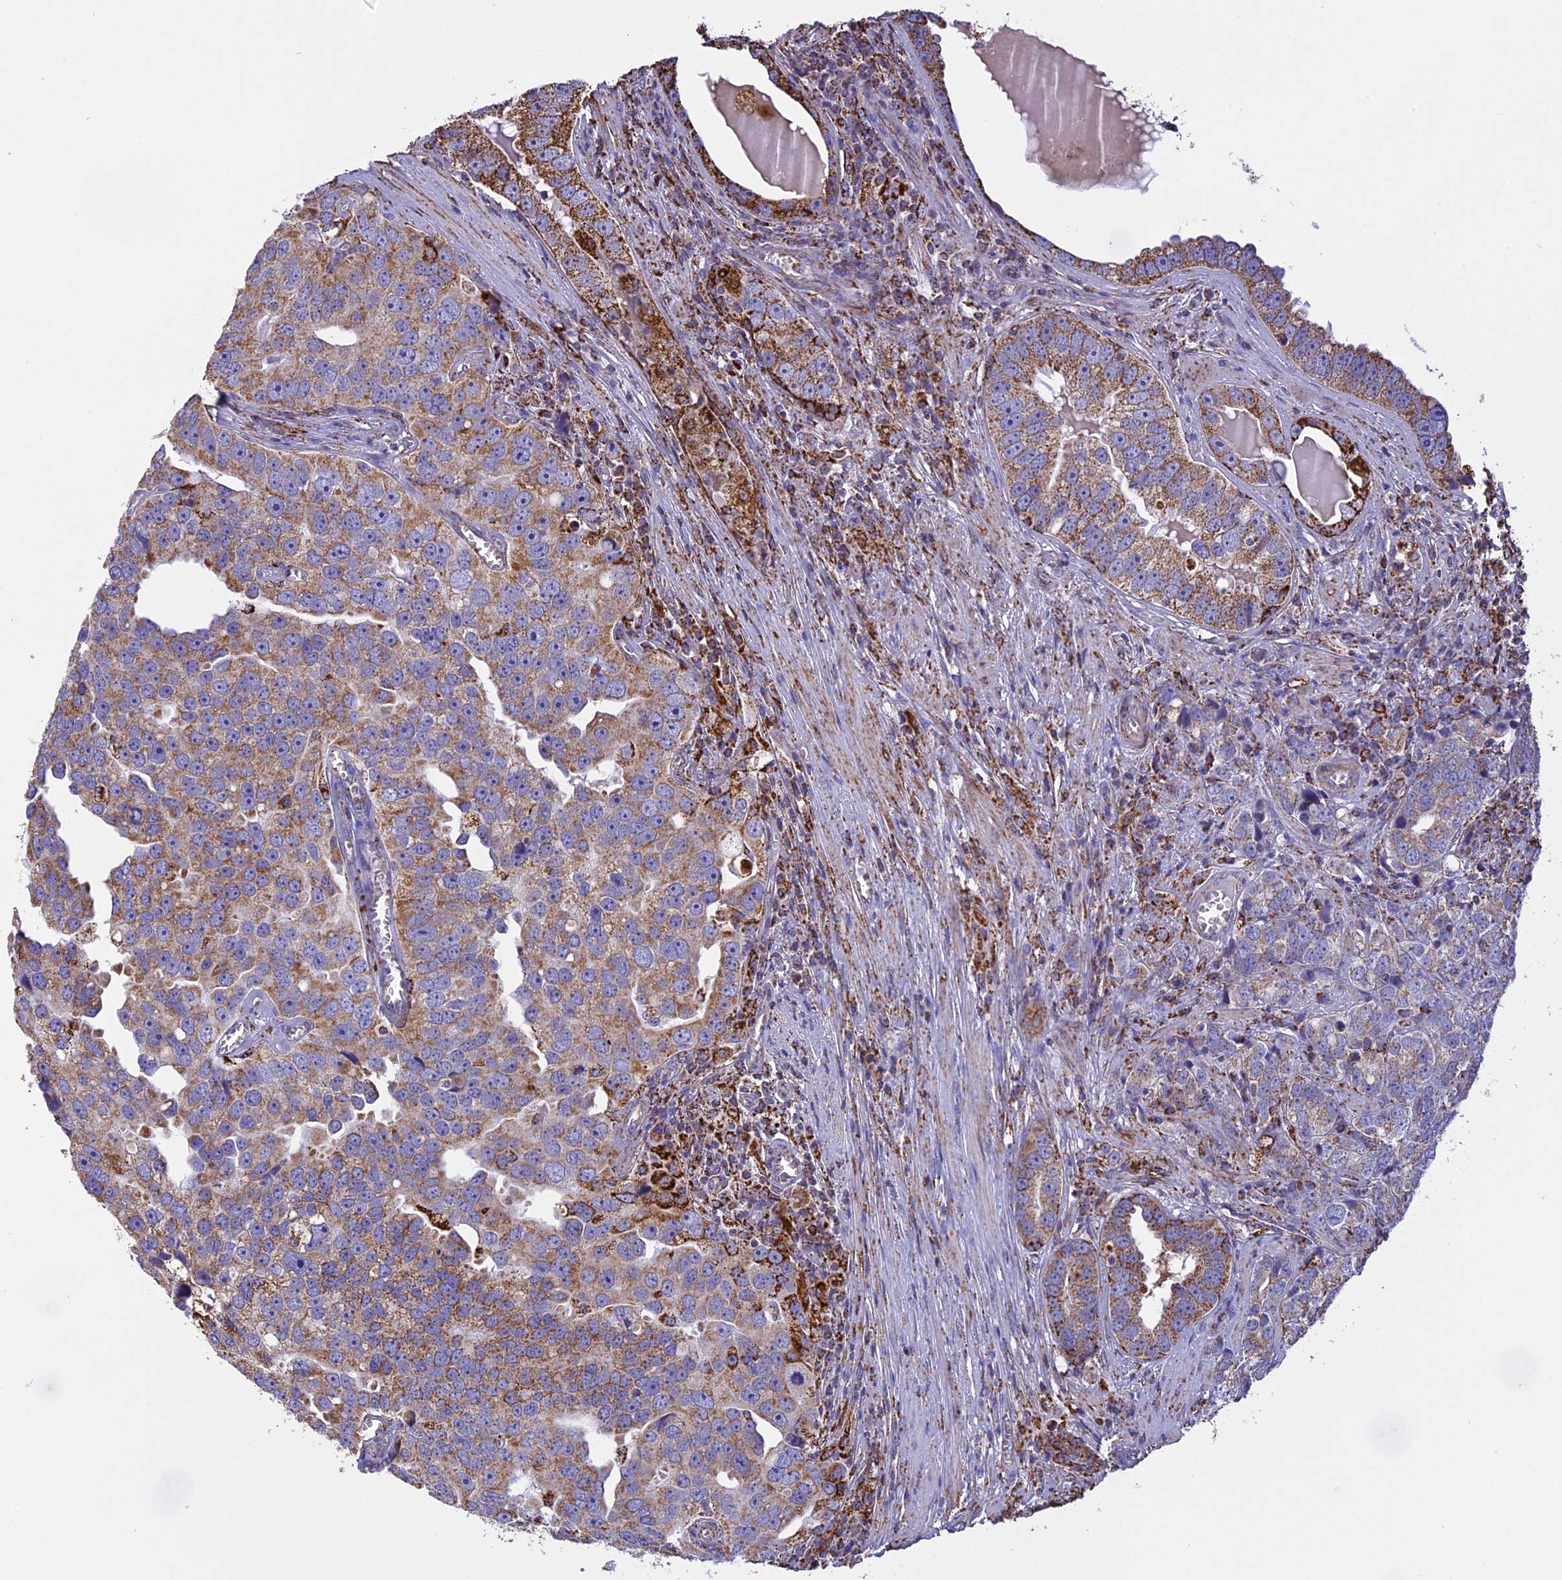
{"staining": {"intensity": "moderate", "quantity": "25%-75%", "location": "cytoplasmic/membranous"}, "tissue": "prostate cancer", "cell_type": "Tumor cells", "image_type": "cancer", "snomed": [{"axis": "morphology", "description": "Adenocarcinoma, High grade"}, {"axis": "topography", "description": "Prostate"}], "caption": "Protein expression analysis of human prostate cancer (adenocarcinoma (high-grade)) reveals moderate cytoplasmic/membranous staining in approximately 25%-75% of tumor cells.", "gene": "KCNG1", "patient": {"sex": "male", "age": 71}}